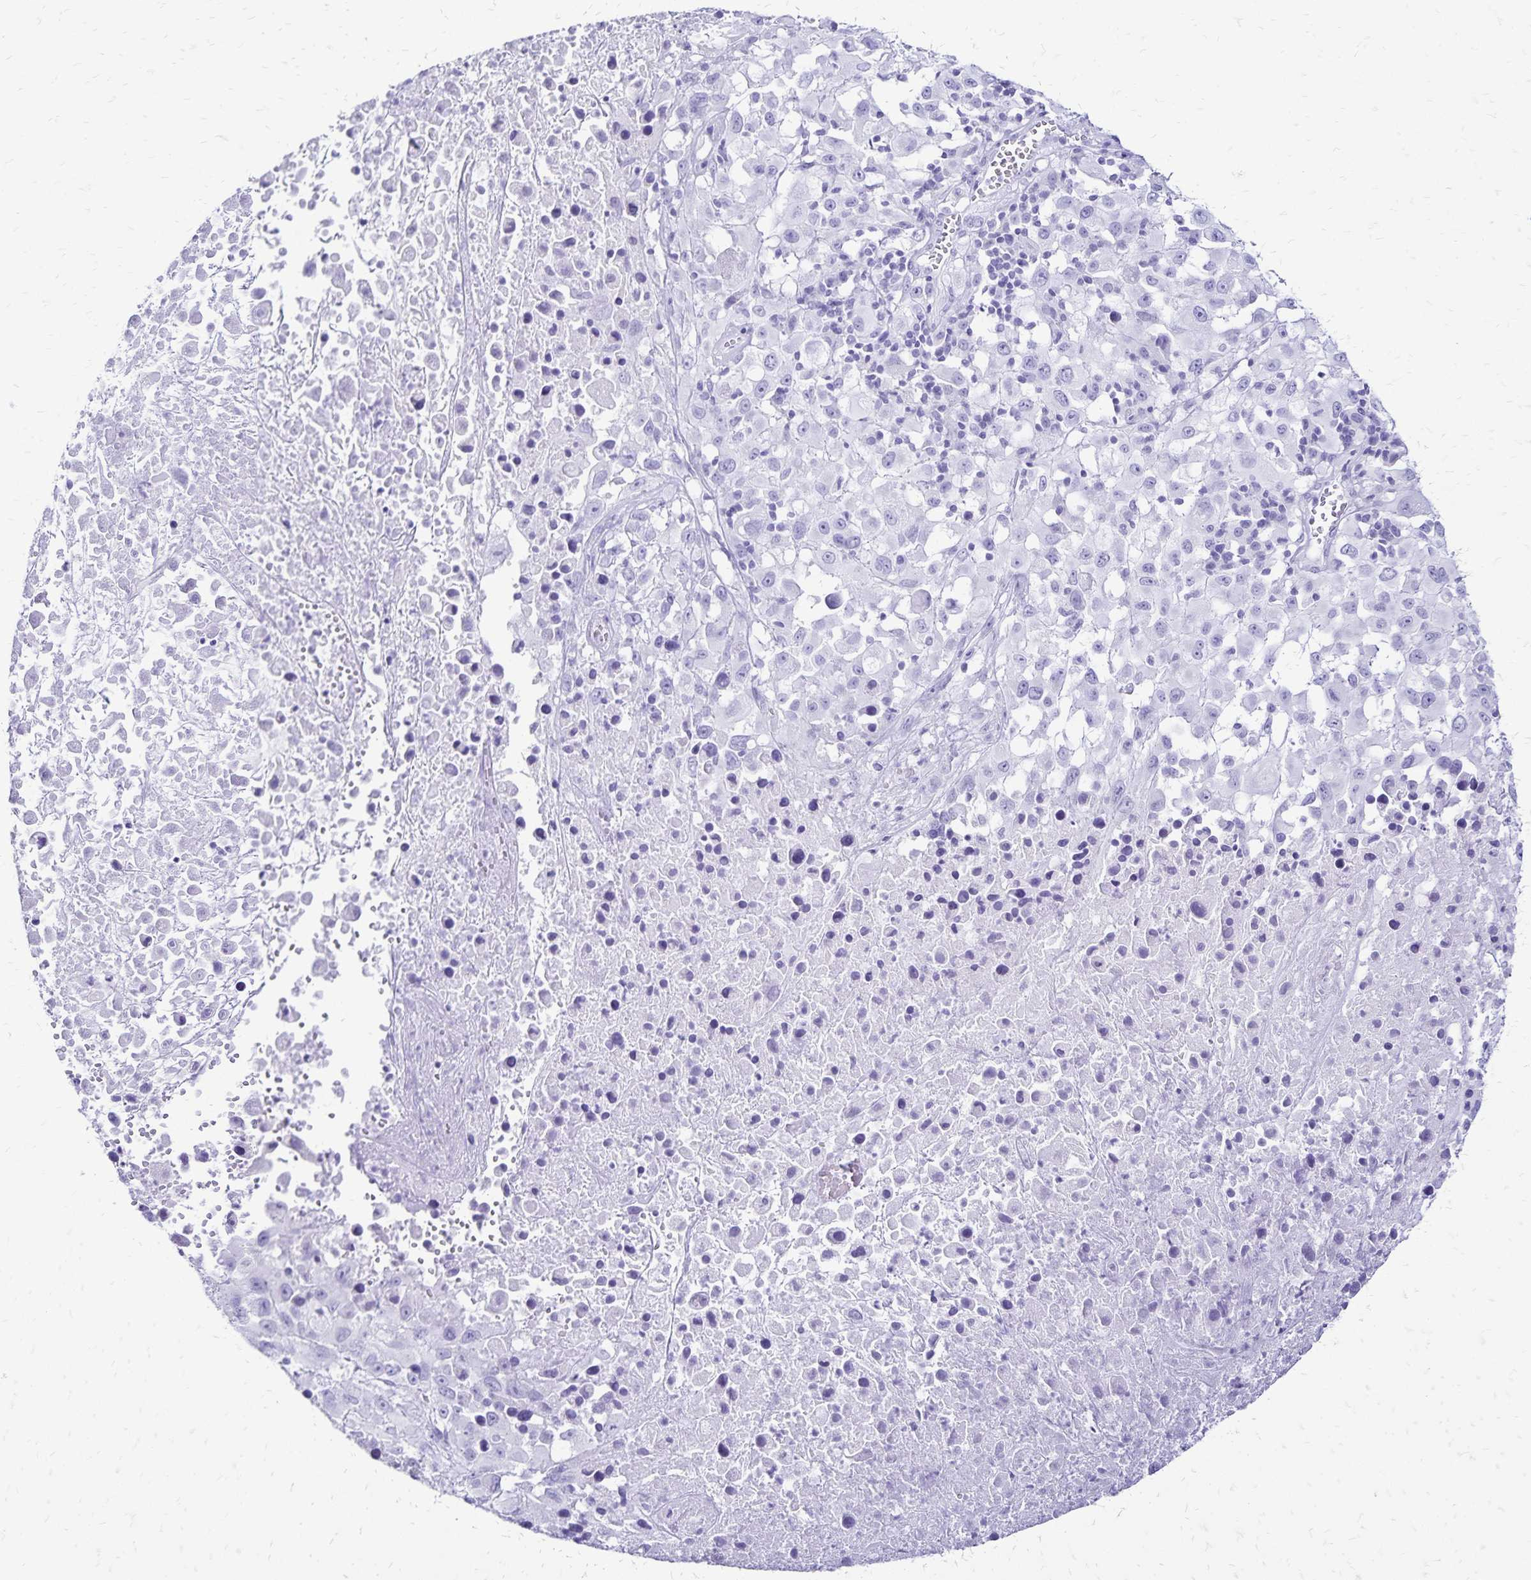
{"staining": {"intensity": "negative", "quantity": "none", "location": "none"}, "tissue": "melanoma", "cell_type": "Tumor cells", "image_type": "cancer", "snomed": [{"axis": "morphology", "description": "Malignant melanoma, Metastatic site"}, {"axis": "topography", "description": "Soft tissue"}], "caption": "DAB (3,3'-diaminobenzidine) immunohistochemical staining of melanoma shows no significant staining in tumor cells. (DAB (3,3'-diaminobenzidine) immunohistochemistry (IHC) visualized using brightfield microscopy, high magnification).", "gene": "LIN28B", "patient": {"sex": "male", "age": 50}}